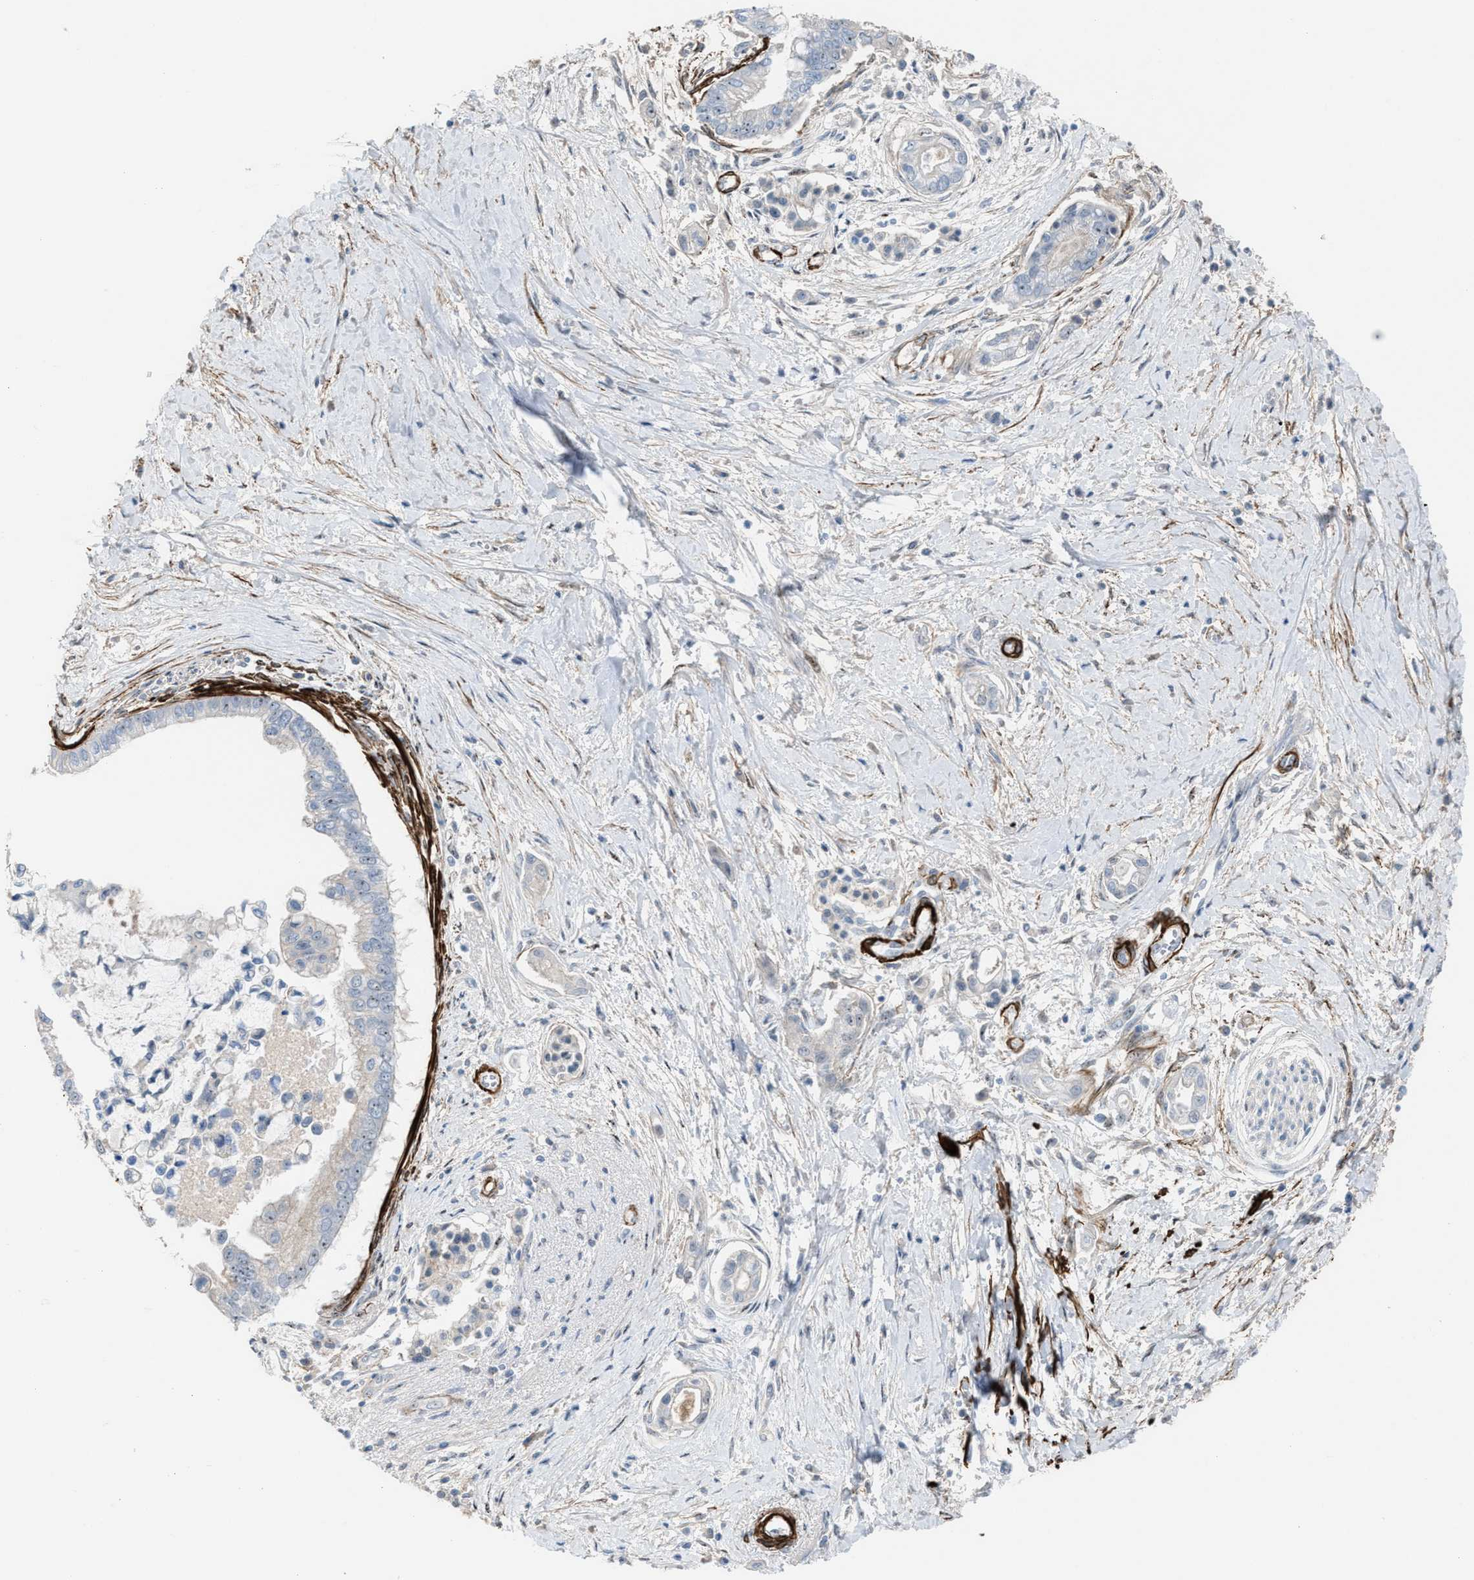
{"staining": {"intensity": "negative", "quantity": "none", "location": "none"}, "tissue": "pancreatic cancer", "cell_type": "Tumor cells", "image_type": "cancer", "snomed": [{"axis": "morphology", "description": "Adenocarcinoma, NOS"}, {"axis": "topography", "description": "Pancreas"}], "caption": "A high-resolution photomicrograph shows immunohistochemistry (IHC) staining of pancreatic cancer, which demonstrates no significant staining in tumor cells.", "gene": "NQO2", "patient": {"sex": "male", "age": 59}}